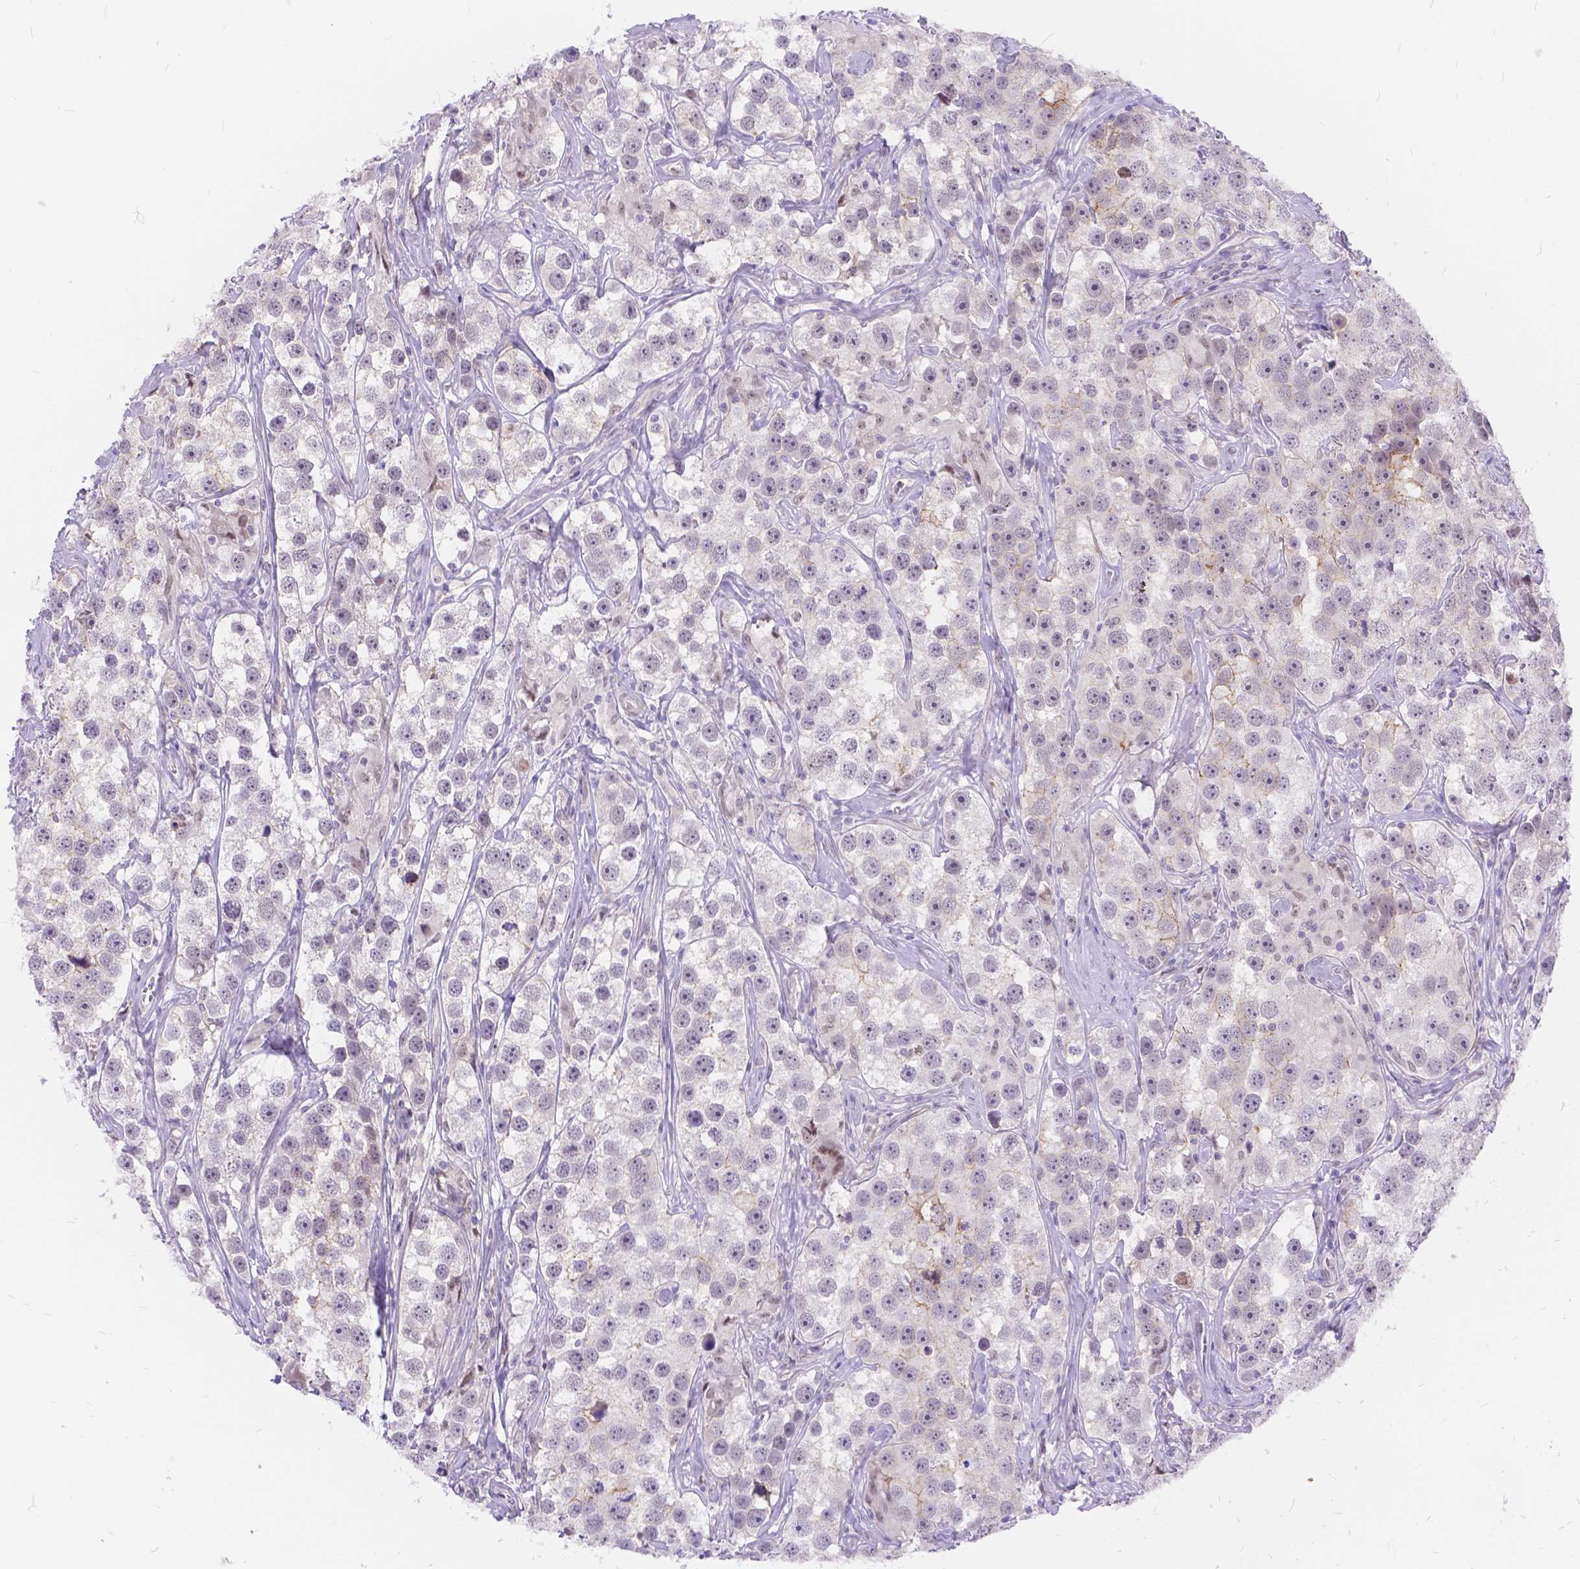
{"staining": {"intensity": "negative", "quantity": "none", "location": "none"}, "tissue": "testis cancer", "cell_type": "Tumor cells", "image_type": "cancer", "snomed": [{"axis": "morphology", "description": "Seminoma, NOS"}, {"axis": "topography", "description": "Testis"}], "caption": "This is an immunohistochemistry micrograph of human testis cancer. There is no staining in tumor cells.", "gene": "MAN2C1", "patient": {"sex": "male", "age": 49}}